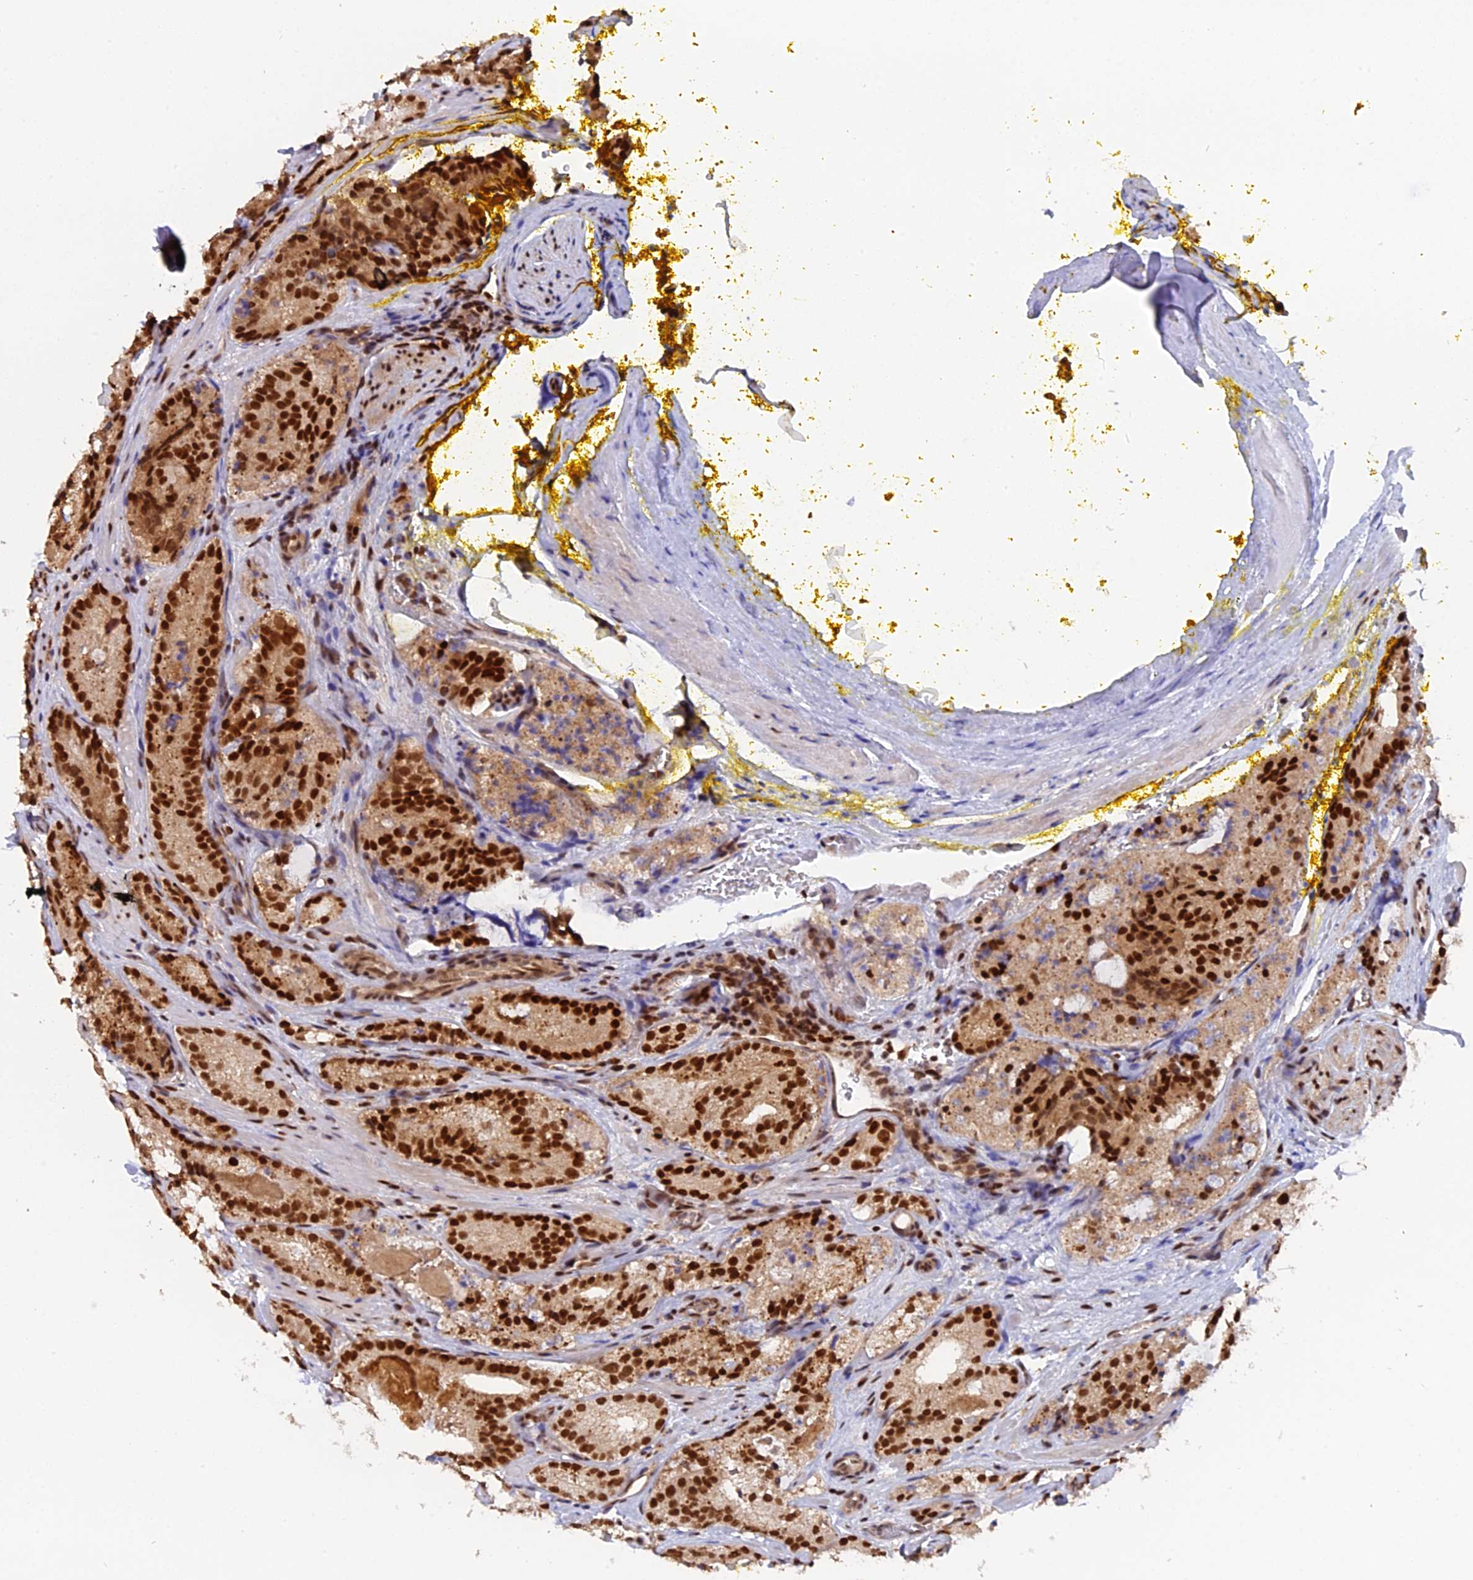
{"staining": {"intensity": "strong", "quantity": ">75%", "location": "nuclear"}, "tissue": "prostate cancer", "cell_type": "Tumor cells", "image_type": "cancer", "snomed": [{"axis": "morphology", "description": "Adenocarcinoma, High grade"}, {"axis": "topography", "description": "Prostate"}], "caption": "A brown stain shows strong nuclear positivity of a protein in prostate cancer (high-grade adenocarcinoma) tumor cells. Immunohistochemistry (ihc) stains the protein in brown and the nuclei are stained blue.", "gene": "RAMAC", "patient": {"sex": "male", "age": 57}}